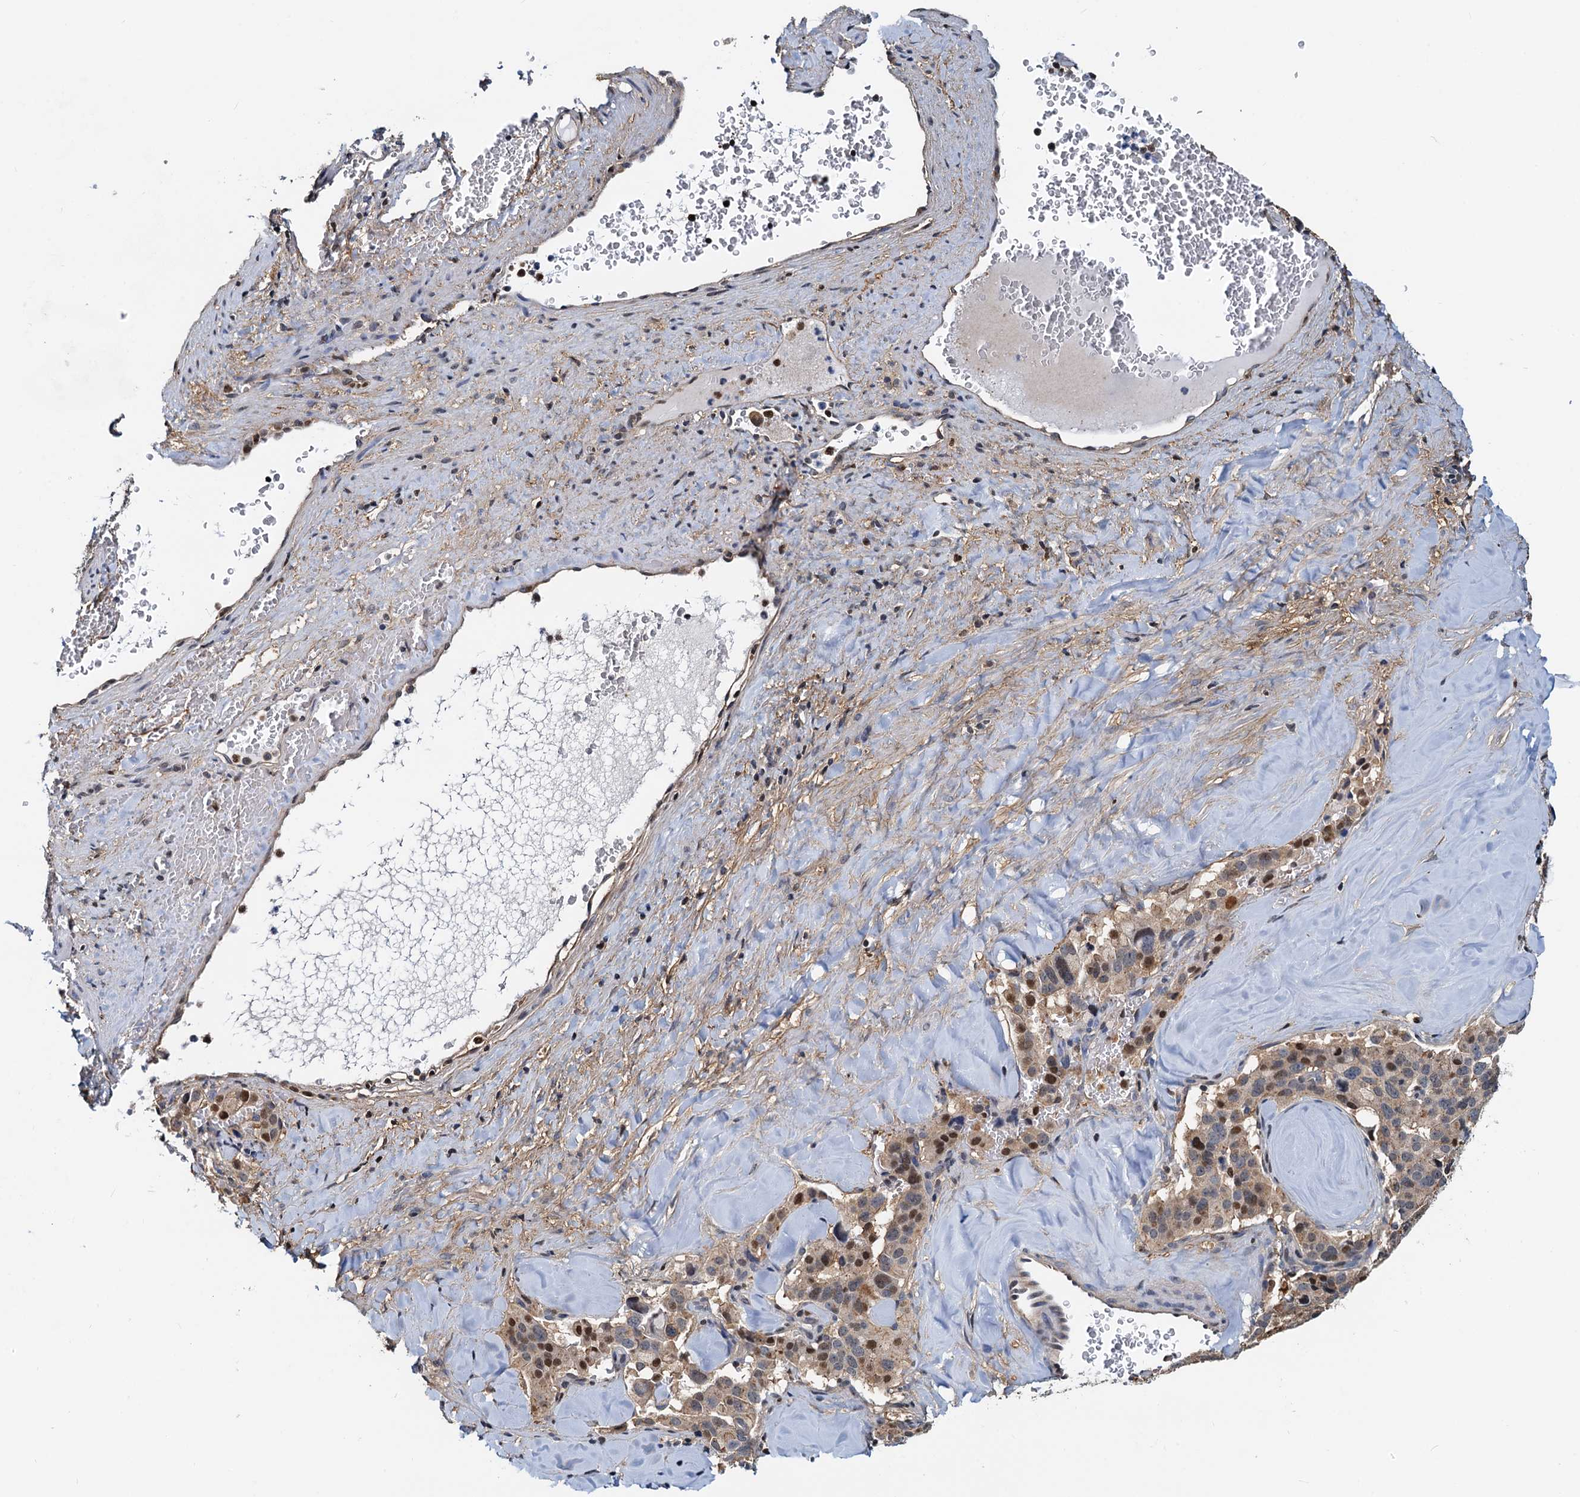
{"staining": {"intensity": "moderate", "quantity": "25%-75%", "location": "cytoplasmic/membranous,nuclear"}, "tissue": "pancreatic cancer", "cell_type": "Tumor cells", "image_type": "cancer", "snomed": [{"axis": "morphology", "description": "Adenocarcinoma, NOS"}, {"axis": "topography", "description": "Pancreas"}], "caption": "Brown immunohistochemical staining in human pancreatic cancer (adenocarcinoma) exhibits moderate cytoplasmic/membranous and nuclear expression in approximately 25%-75% of tumor cells.", "gene": "PTGES3", "patient": {"sex": "male", "age": 65}}